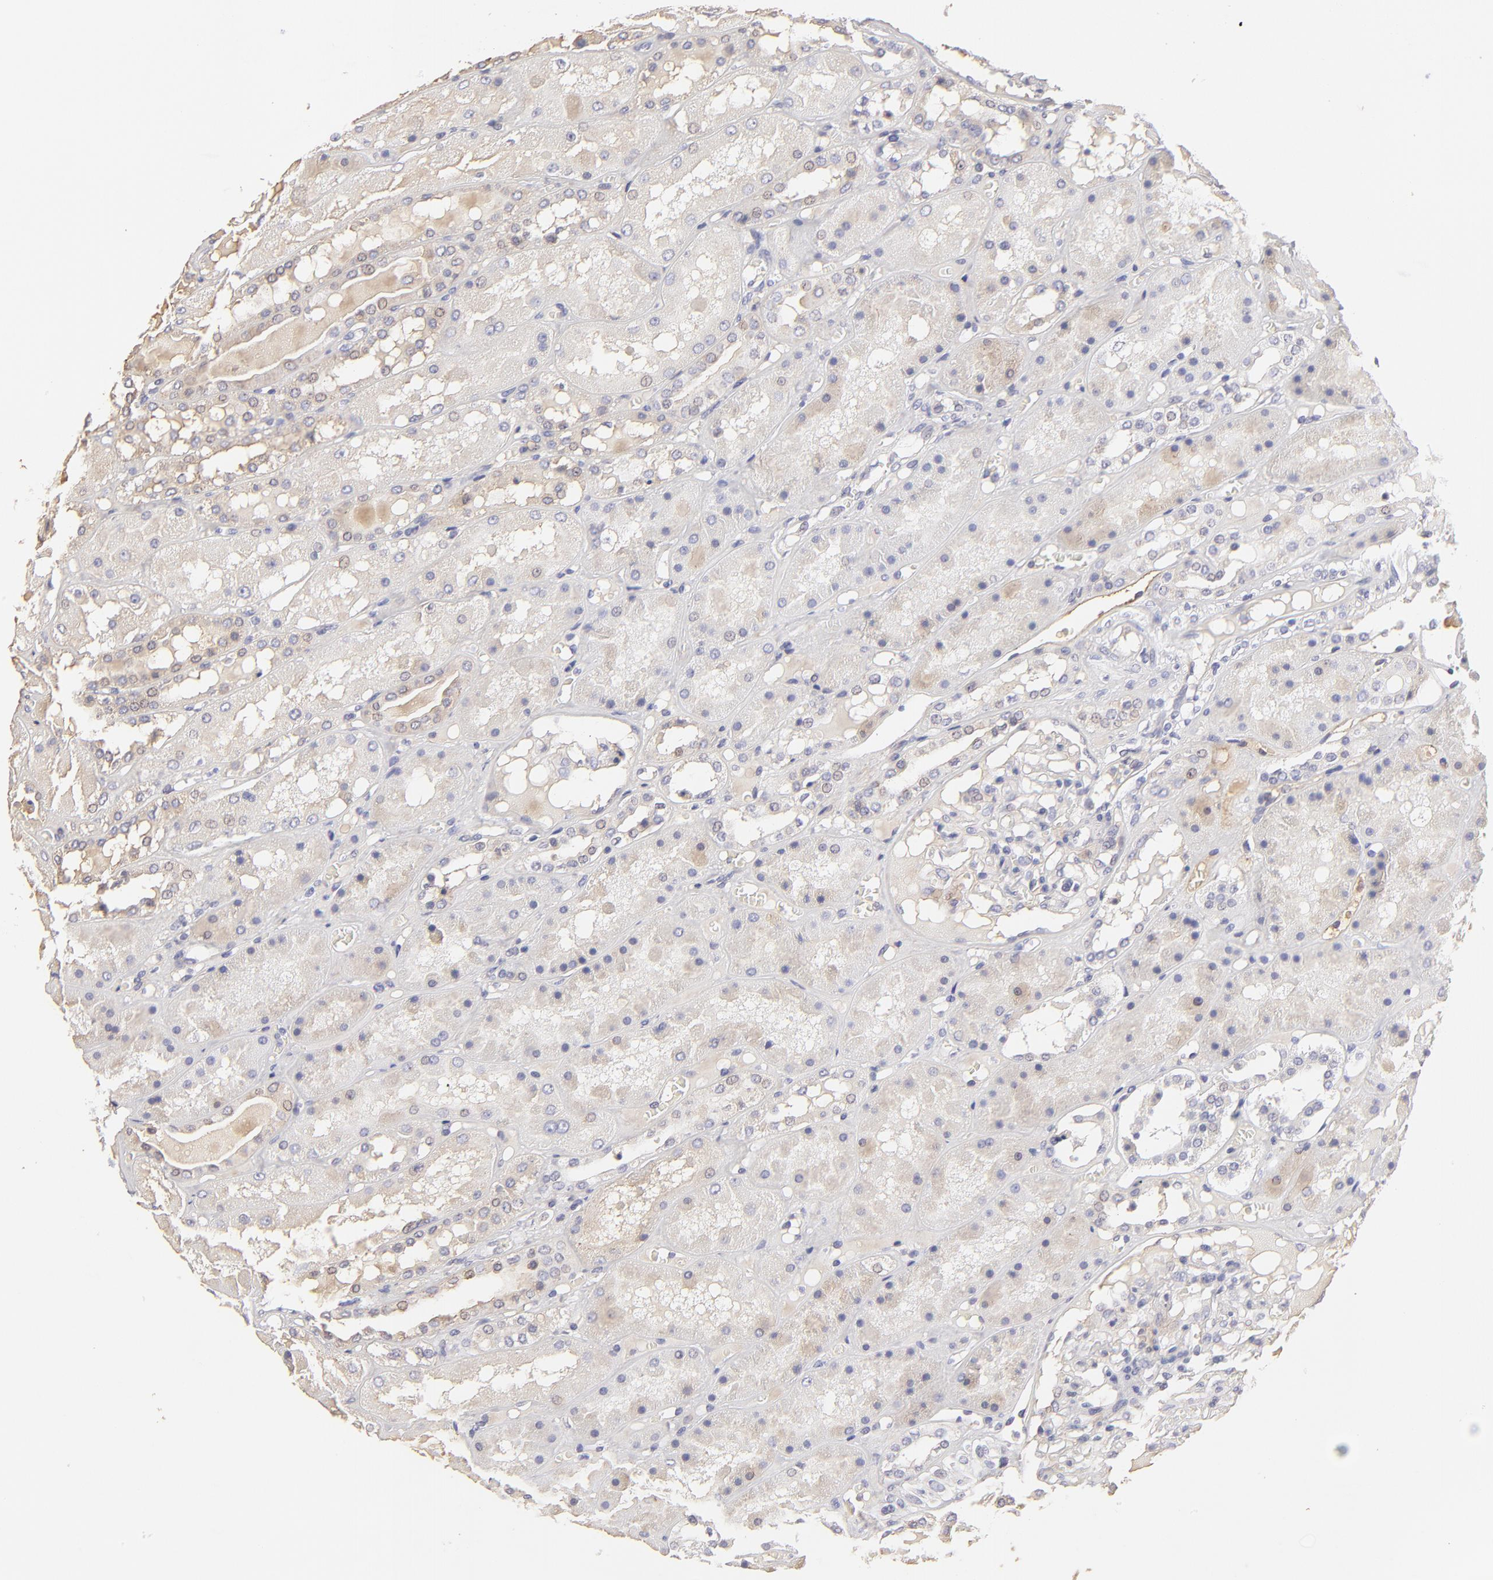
{"staining": {"intensity": "negative", "quantity": "none", "location": "none"}, "tissue": "kidney", "cell_type": "Cells in glomeruli", "image_type": "normal", "snomed": [{"axis": "morphology", "description": "Normal tissue, NOS"}, {"axis": "topography", "description": "Kidney"}], "caption": "Immunohistochemical staining of benign human kidney exhibits no significant staining in cells in glomeruli. (DAB (3,3'-diaminobenzidine) immunohistochemistry with hematoxylin counter stain).", "gene": "ABCC4", "patient": {"sex": "male", "age": 36}}